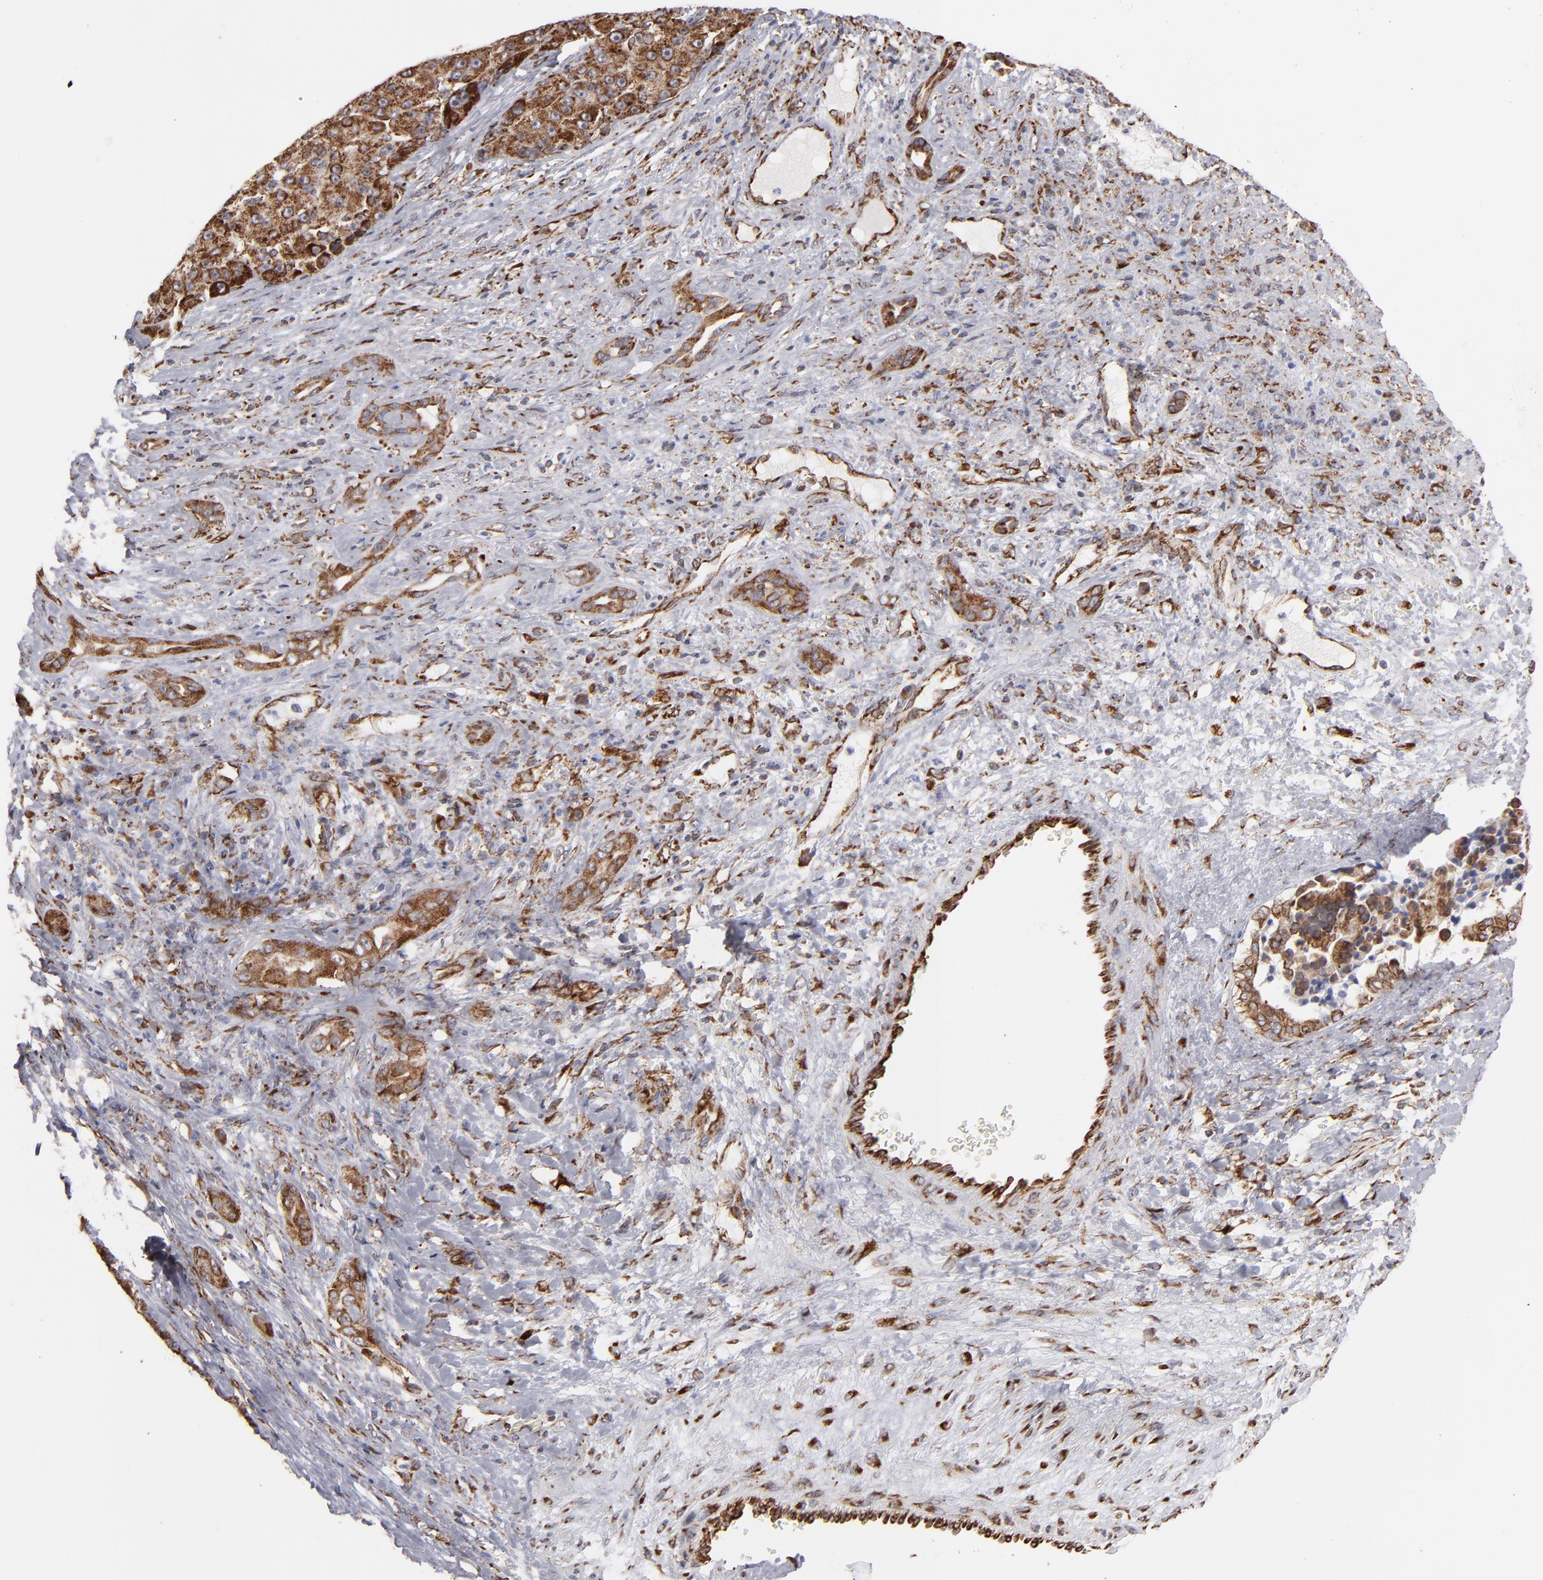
{"staining": {"intensity": "moderate", "quantity": ">75%", "location": "cytoplasmic/membranous"}, "tissue": "liver cancer", "cell_type": "Tumor cells", "image_type": "cancer", "snomed": [{"axis": "morphology", "description": "Carcinoma, Hepatocellular, NOS"}, {"axis": "topography", "description": "Liver"}], "caption": "Protein staining of hepatocellular carcinoma (liver) tissue reveals moderate cytoplasmic/membranous positivity in about >75% of tumor cells.", "gene": "KTN1", "patient": {"sex": "male", "age": 76}}